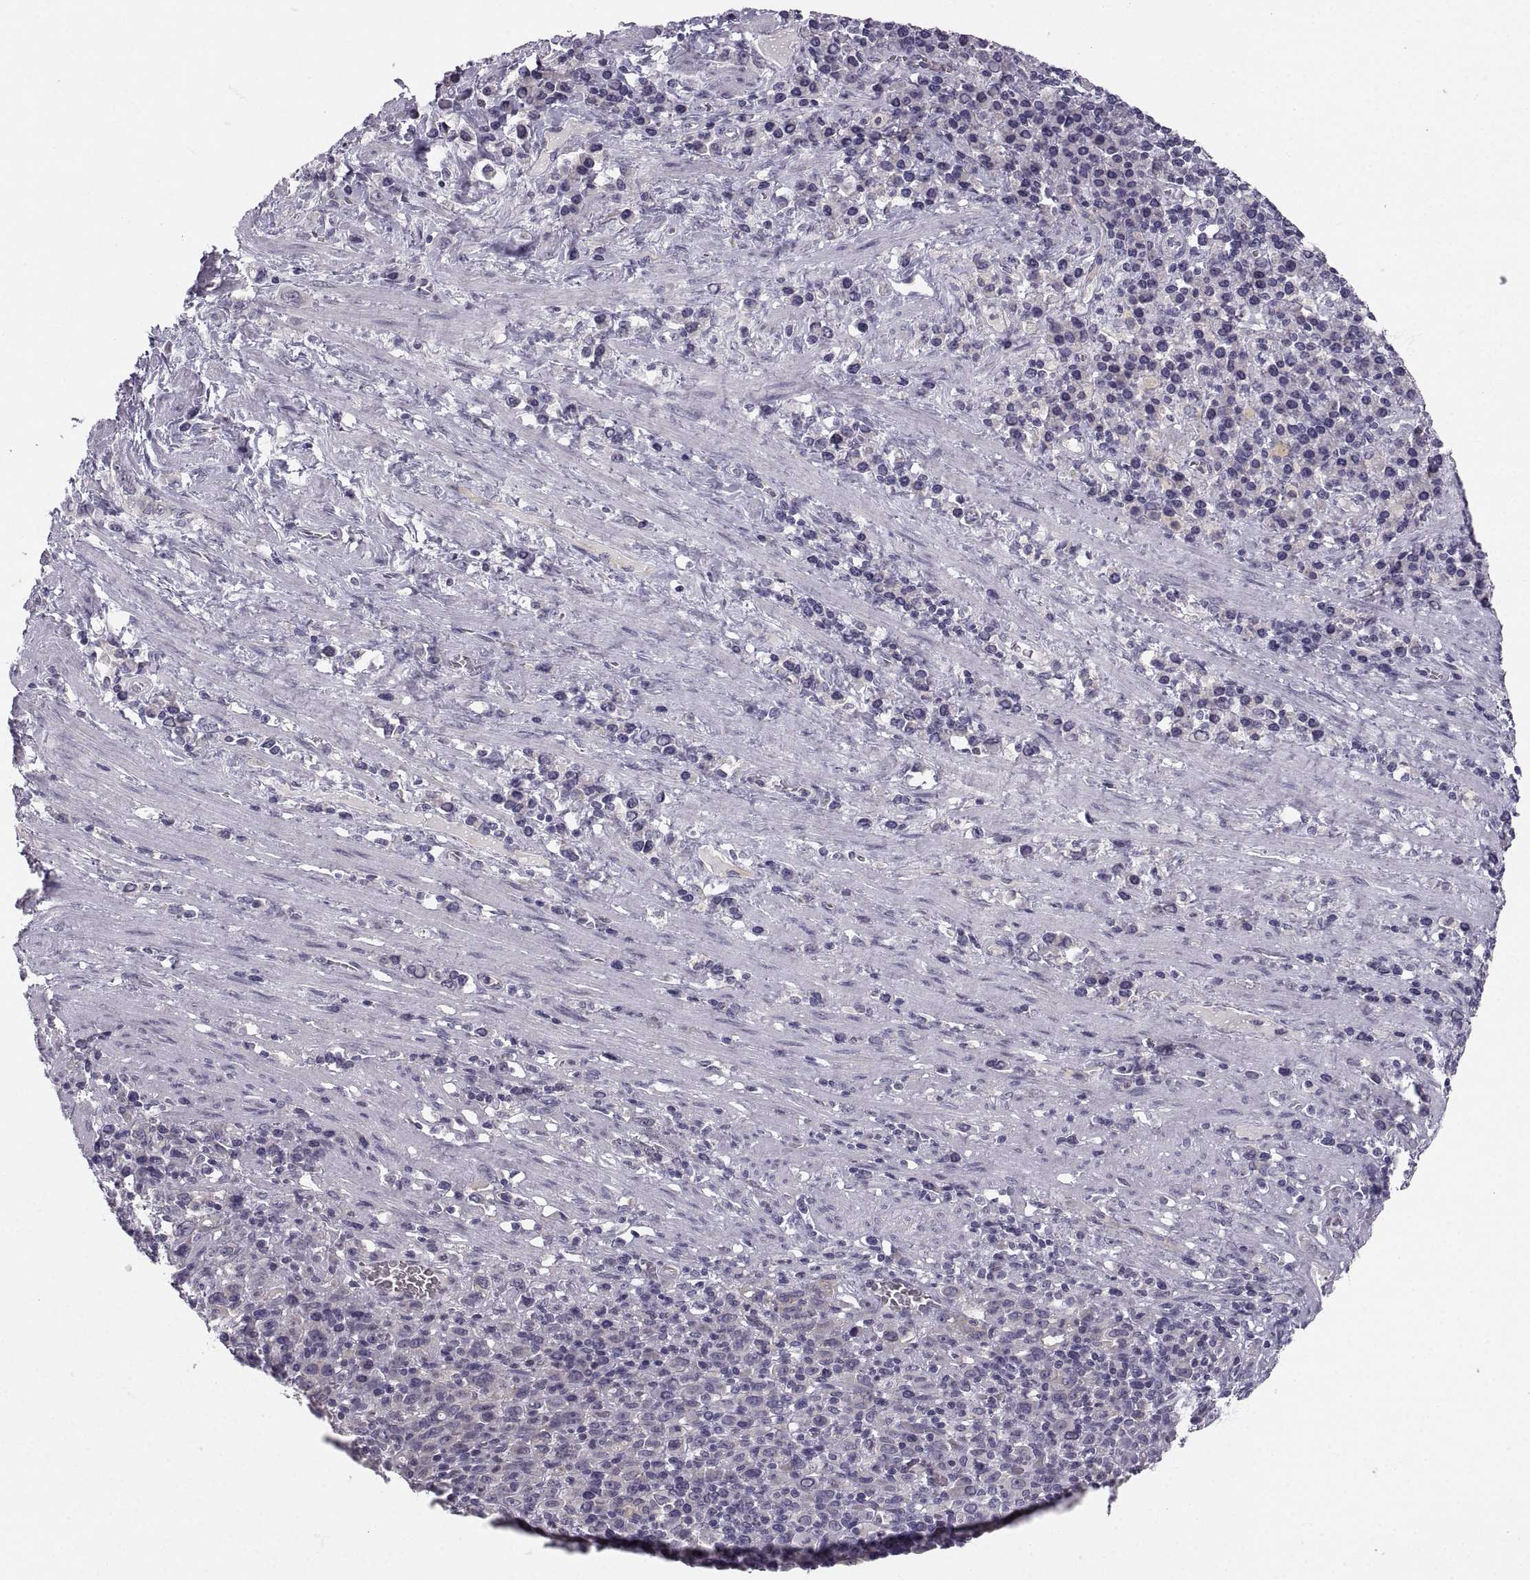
{"staining": {"intensity": "negative", "quantity": "none", "location": "none"}, "tissue": "stomach cancer", "cell_type": "Tumor cells", "image_type": "cancer", "snomed": [{"axis": "morphology", "description": "Adenocarcinoma, NOS"}, {"axis": "topography", "description": "Stomach, upper"}], "caption": "Immunohistochemistry of human adenocarcinoma (stomach) demonstrates no staining in tumor cells. The staining was performed using DAB (3,3'-diaminobenzidine) to visualize the protein expression in brown, while the nuclei were stained in blue with hematoxylin (Magnification: 20x).", "gene": "ZNF185", "patient": {"sex": "male", "age": 75}}